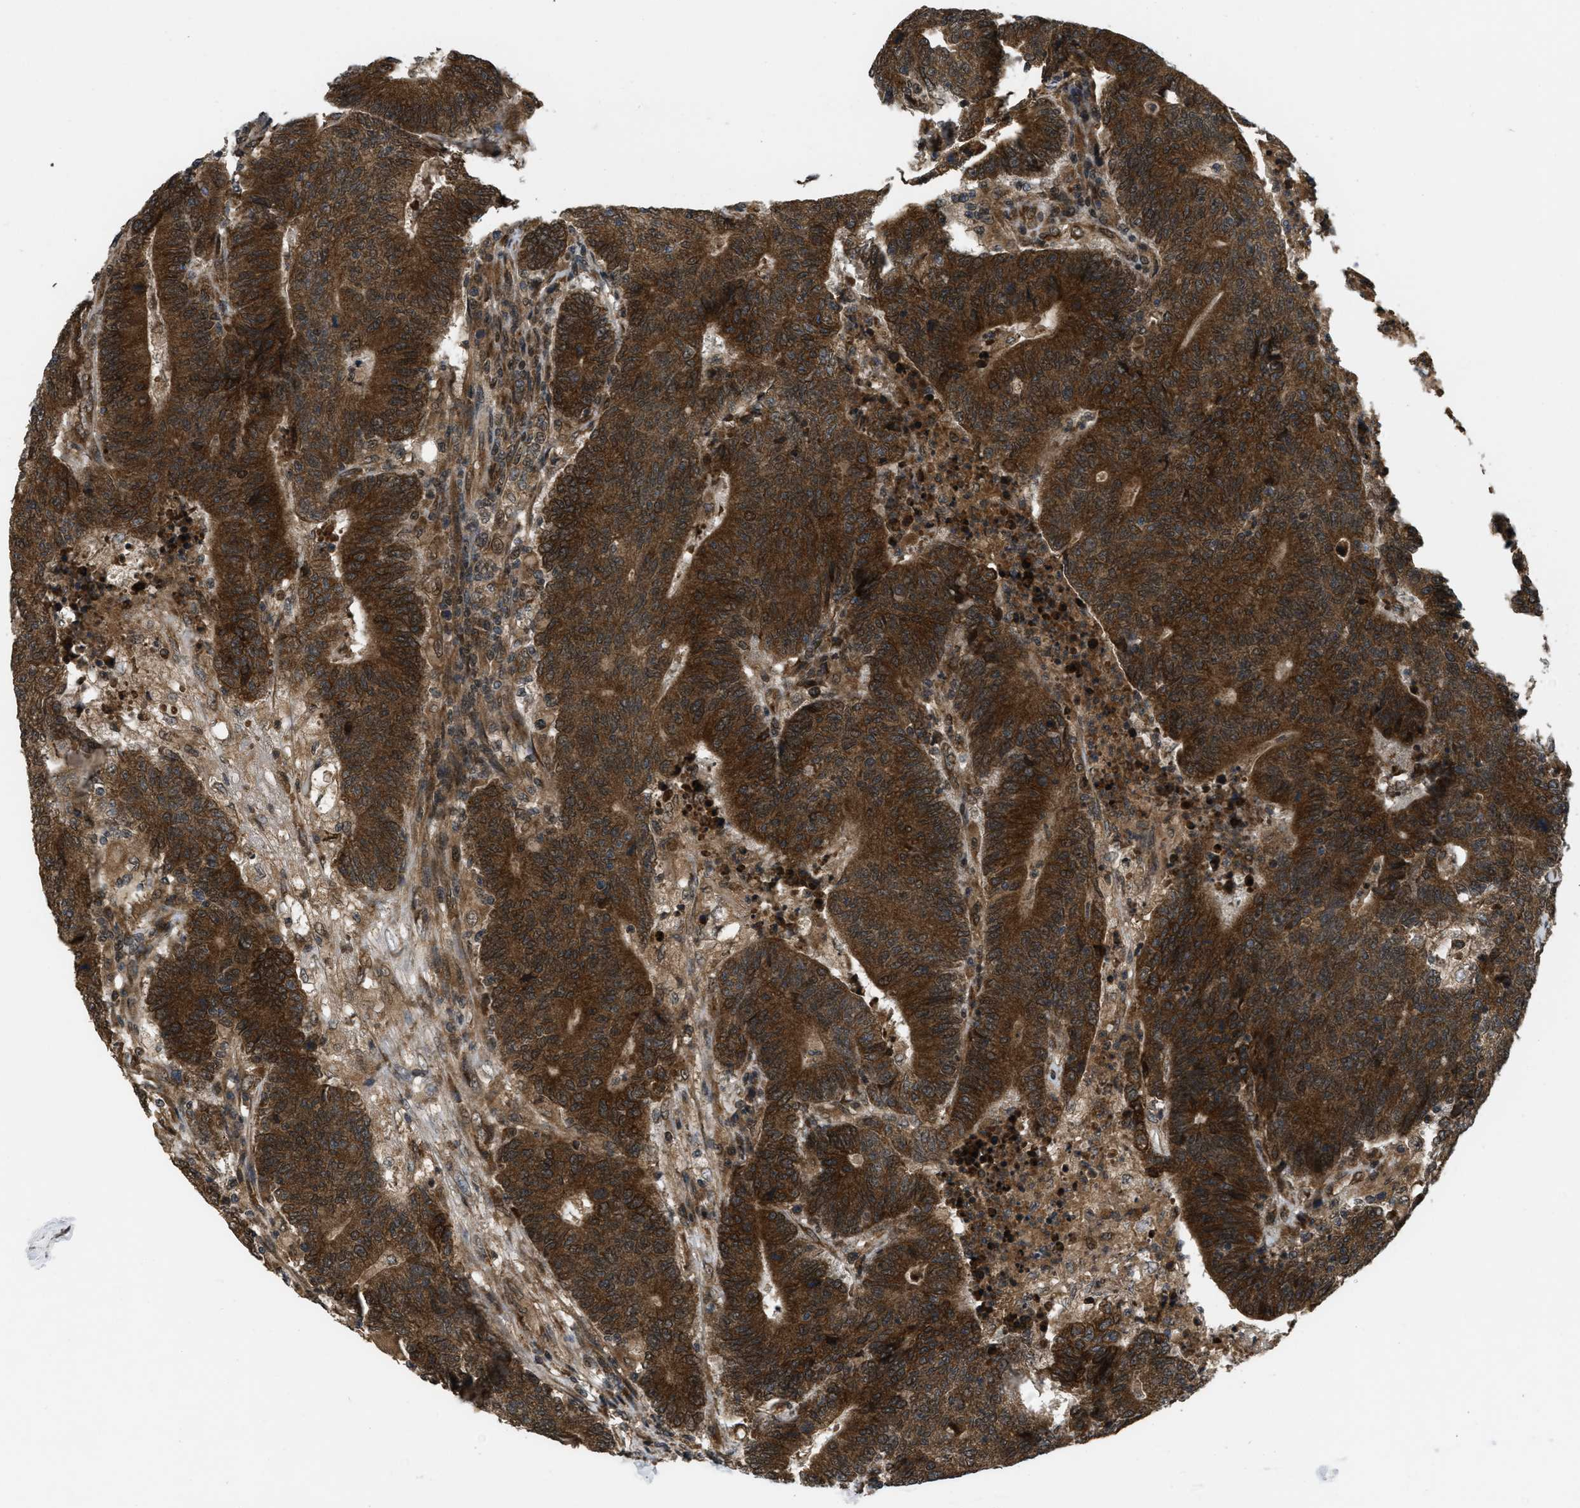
{"staining": {"intensity": "strong", "quantity": ">75%", "location": "cytoplasmic/membranous"}, "tissue": "colorectal cancer", "cell_type": "Tumor cells", "image_type": "cancer", "snomed": [{"axis": "morphology", "description": "Normal tissue, NOS"}, {"axis": "morphology", "description": "Adenocarcinoma, NOS"}, {"axis": "topography", "description": "Colon"}], "caption": "Immunohistochemical staining of human colorectal adenocarcinoma shows strong cytoplasmic/membranous protein expression in about >75% of tumor cells.", "gene": "SPTLC1", "patient": {"sex": "female", "age": 75}}